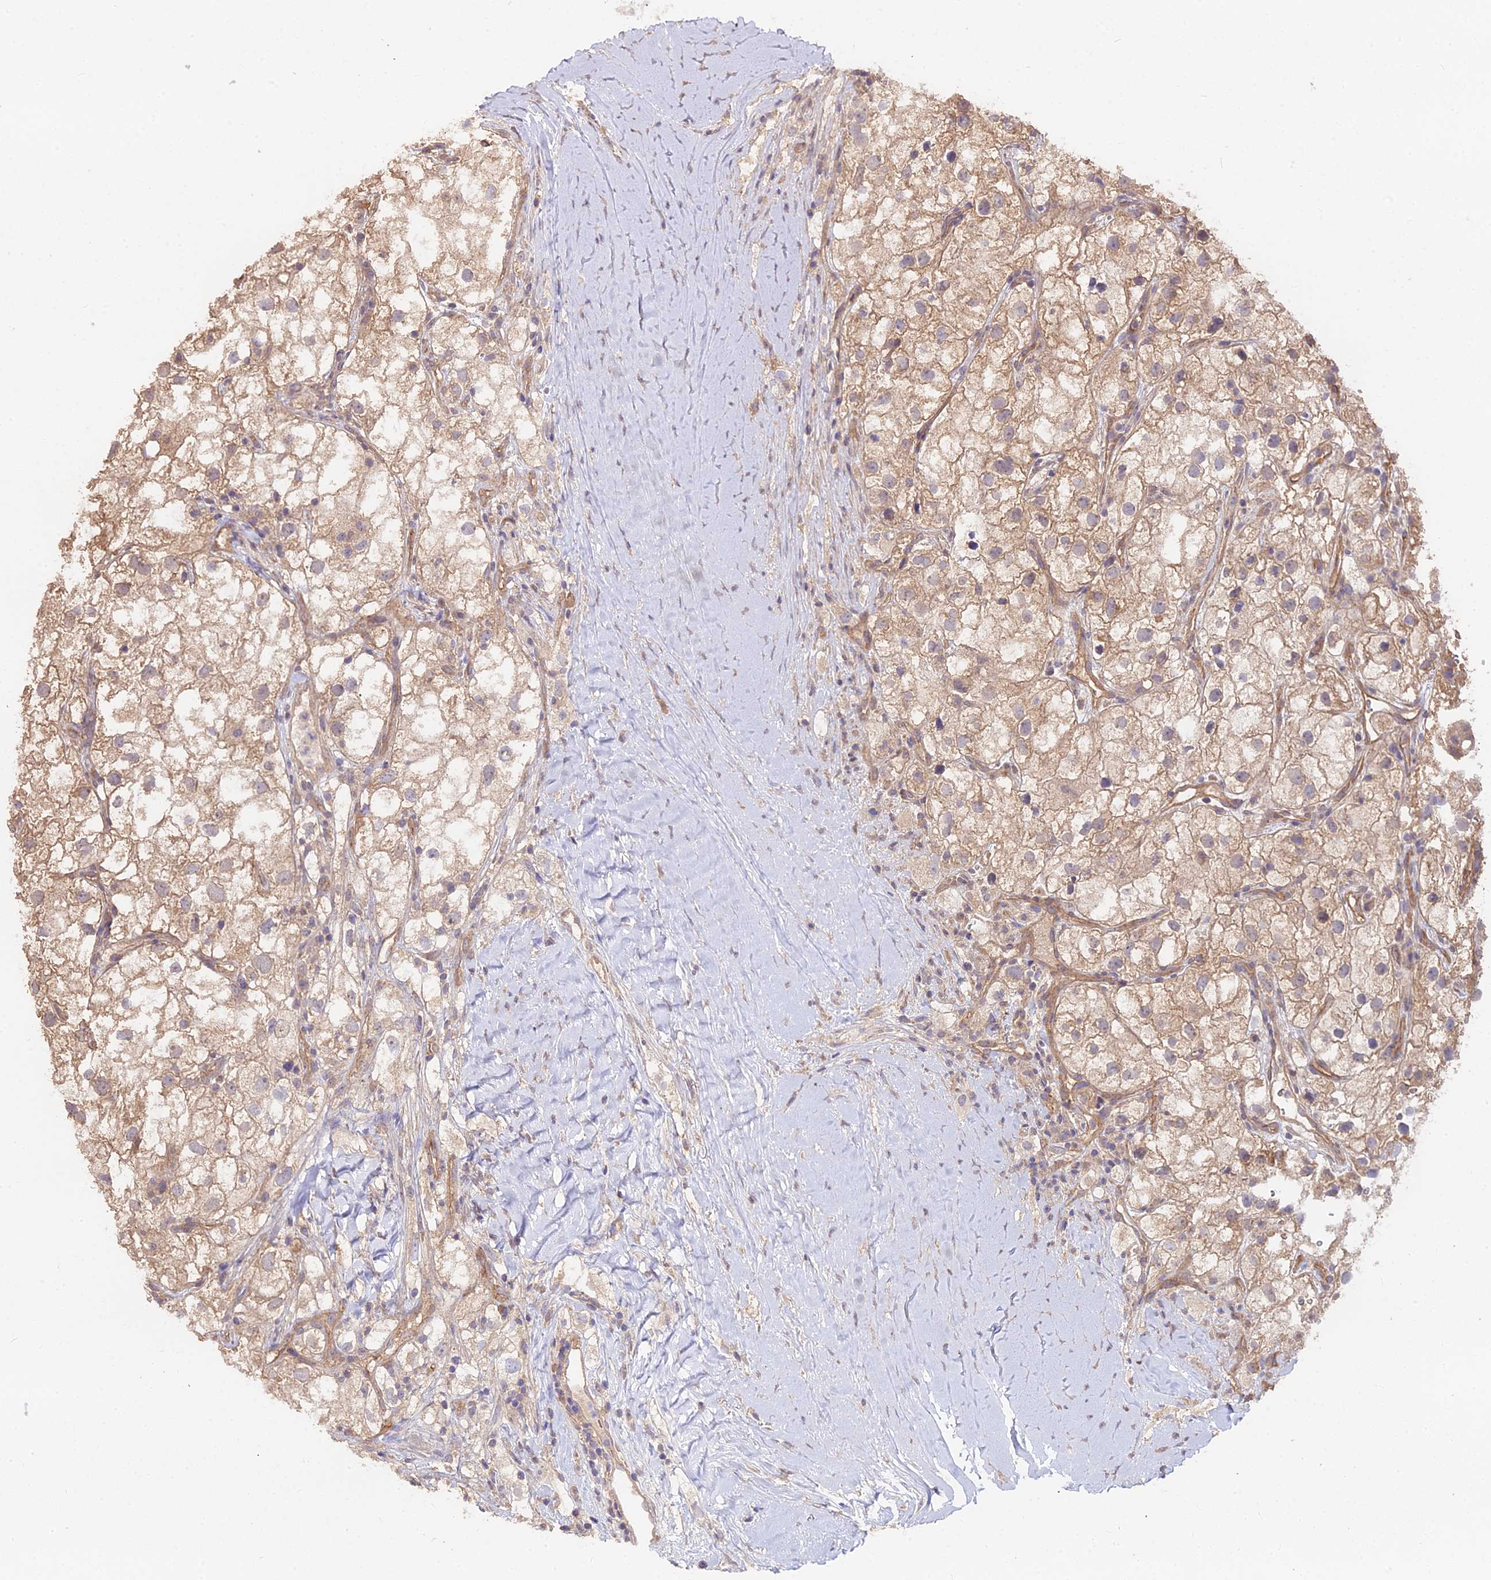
{"staining": {"intensity": "weak", "quantity": ">75%", "location": "cytoplasmic/membranous"}, "tissue": "renal cancer", "cell_type": "Tumor cells", "image_type": "cancer", "snomed": [{"axis": "morphology", "description": "Adenocarcinoma, NOS"}, {"axis": "topography", "description": "Kidney"}], "caption": "DAB immunohistochemical staining of renal cancer reveals weak cytoplasmic/membranous protein staining in about >75% of tumor cells. Using DAB (brown) and hematoxylin (blue) stains, captured at high magnification using brightfield microscopy.", "gene": "METTL13", "patient": {"sex": "male", "age": 59}}